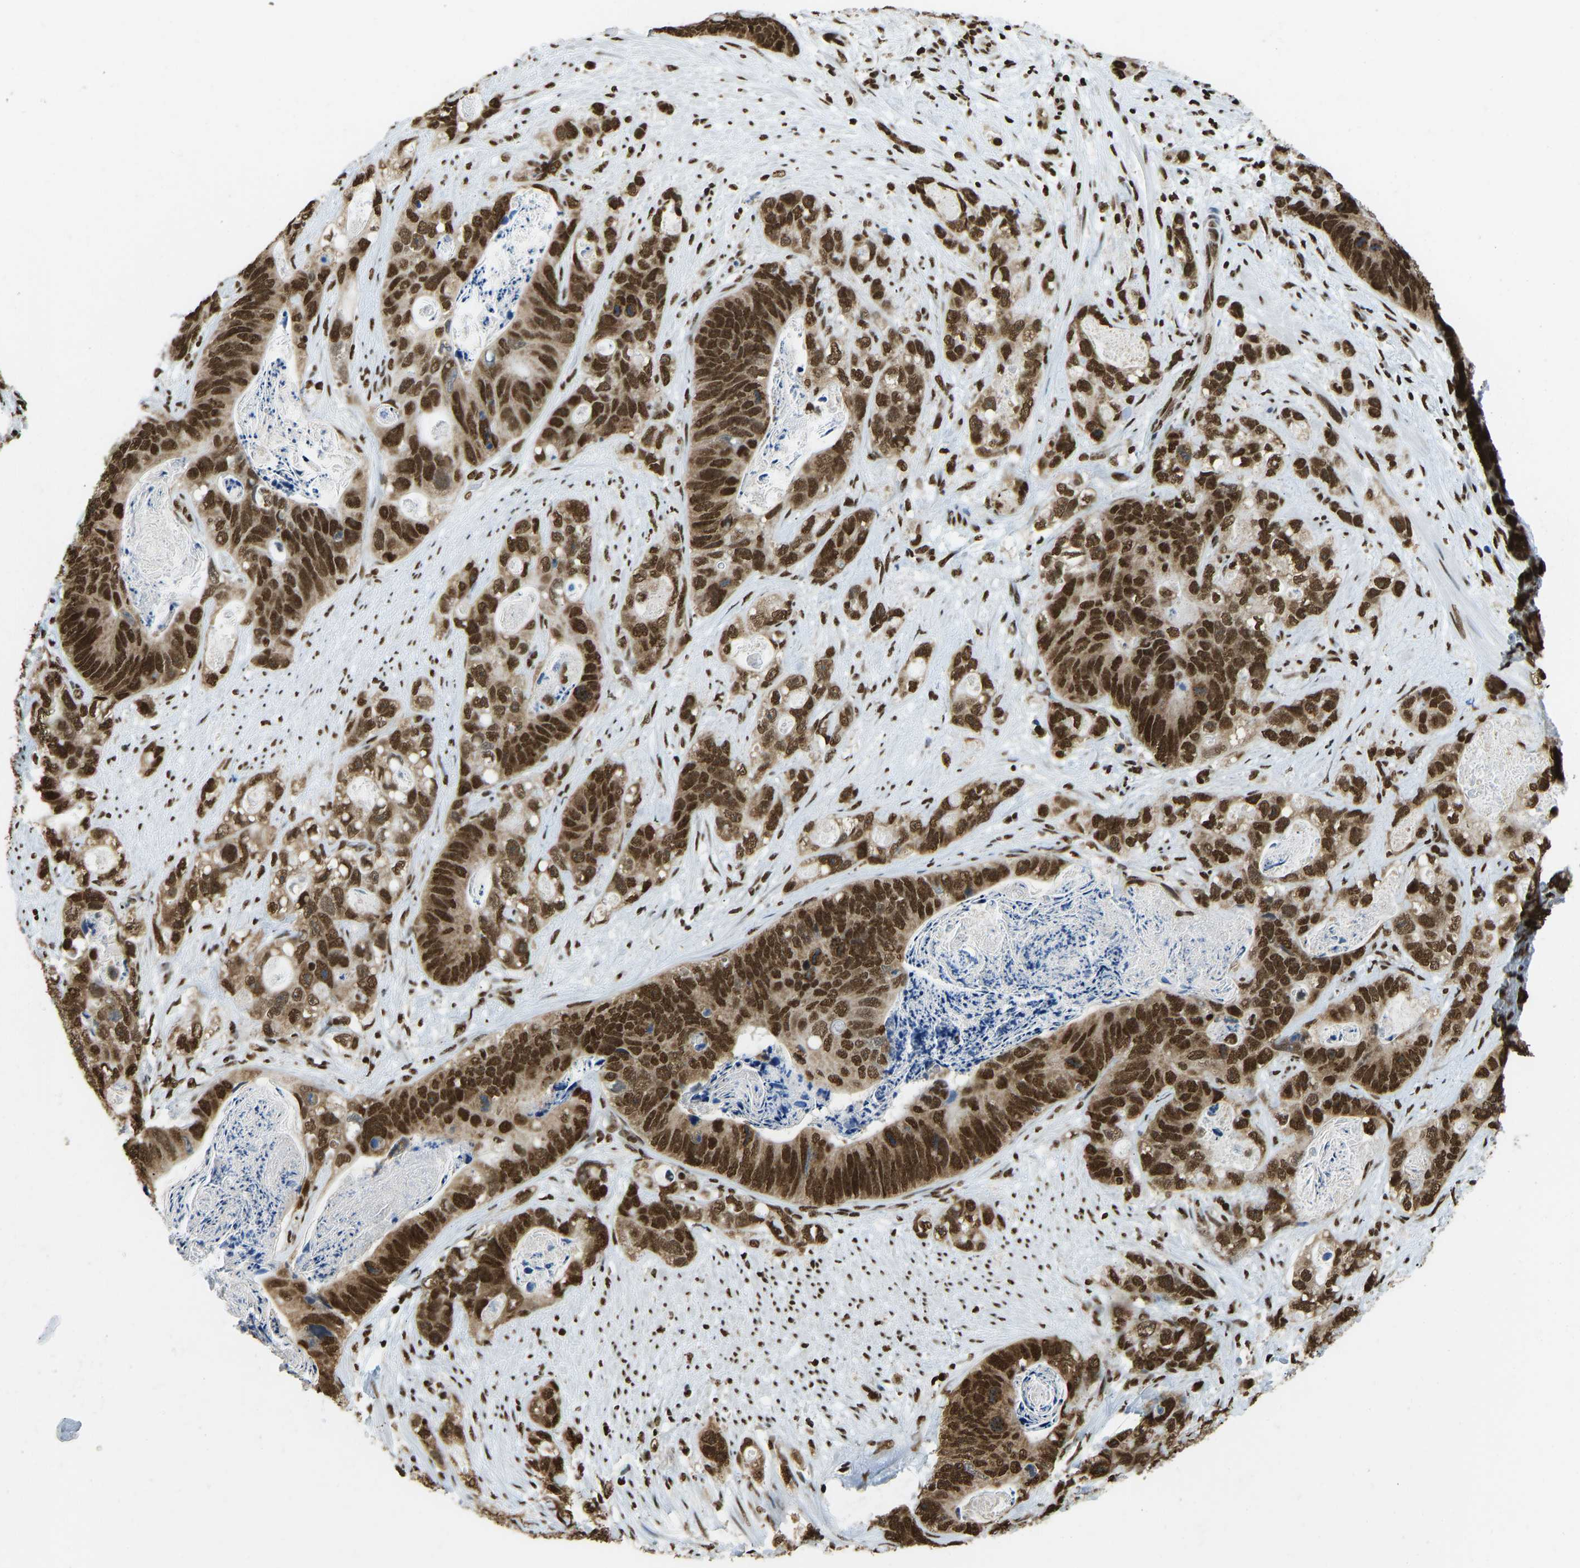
{"staining": {"intensity": "strong", "quantity": ">75%", "location": "cytoplasmic/membranous,nuclear"}, "tissue": "stomach cancer", "cell_type": "Tumor cells", "image_type": "cancer", "snomed": [{"axis": "morphology", "description": "Normal tissue, NOS"}, {"axis": "morphology", "description": "Adenocarcinoma, NOS"}, {"axis": "topography", "description": "Stomach"}], "caption": "Protein staining of stomach cancer tissue displays strong cytoplasmic/membranous and nuclear positivity in about >75% of tumor cells.", "gene": "ZSCAN20", "patient": {"sex": "female", "age": 89}}